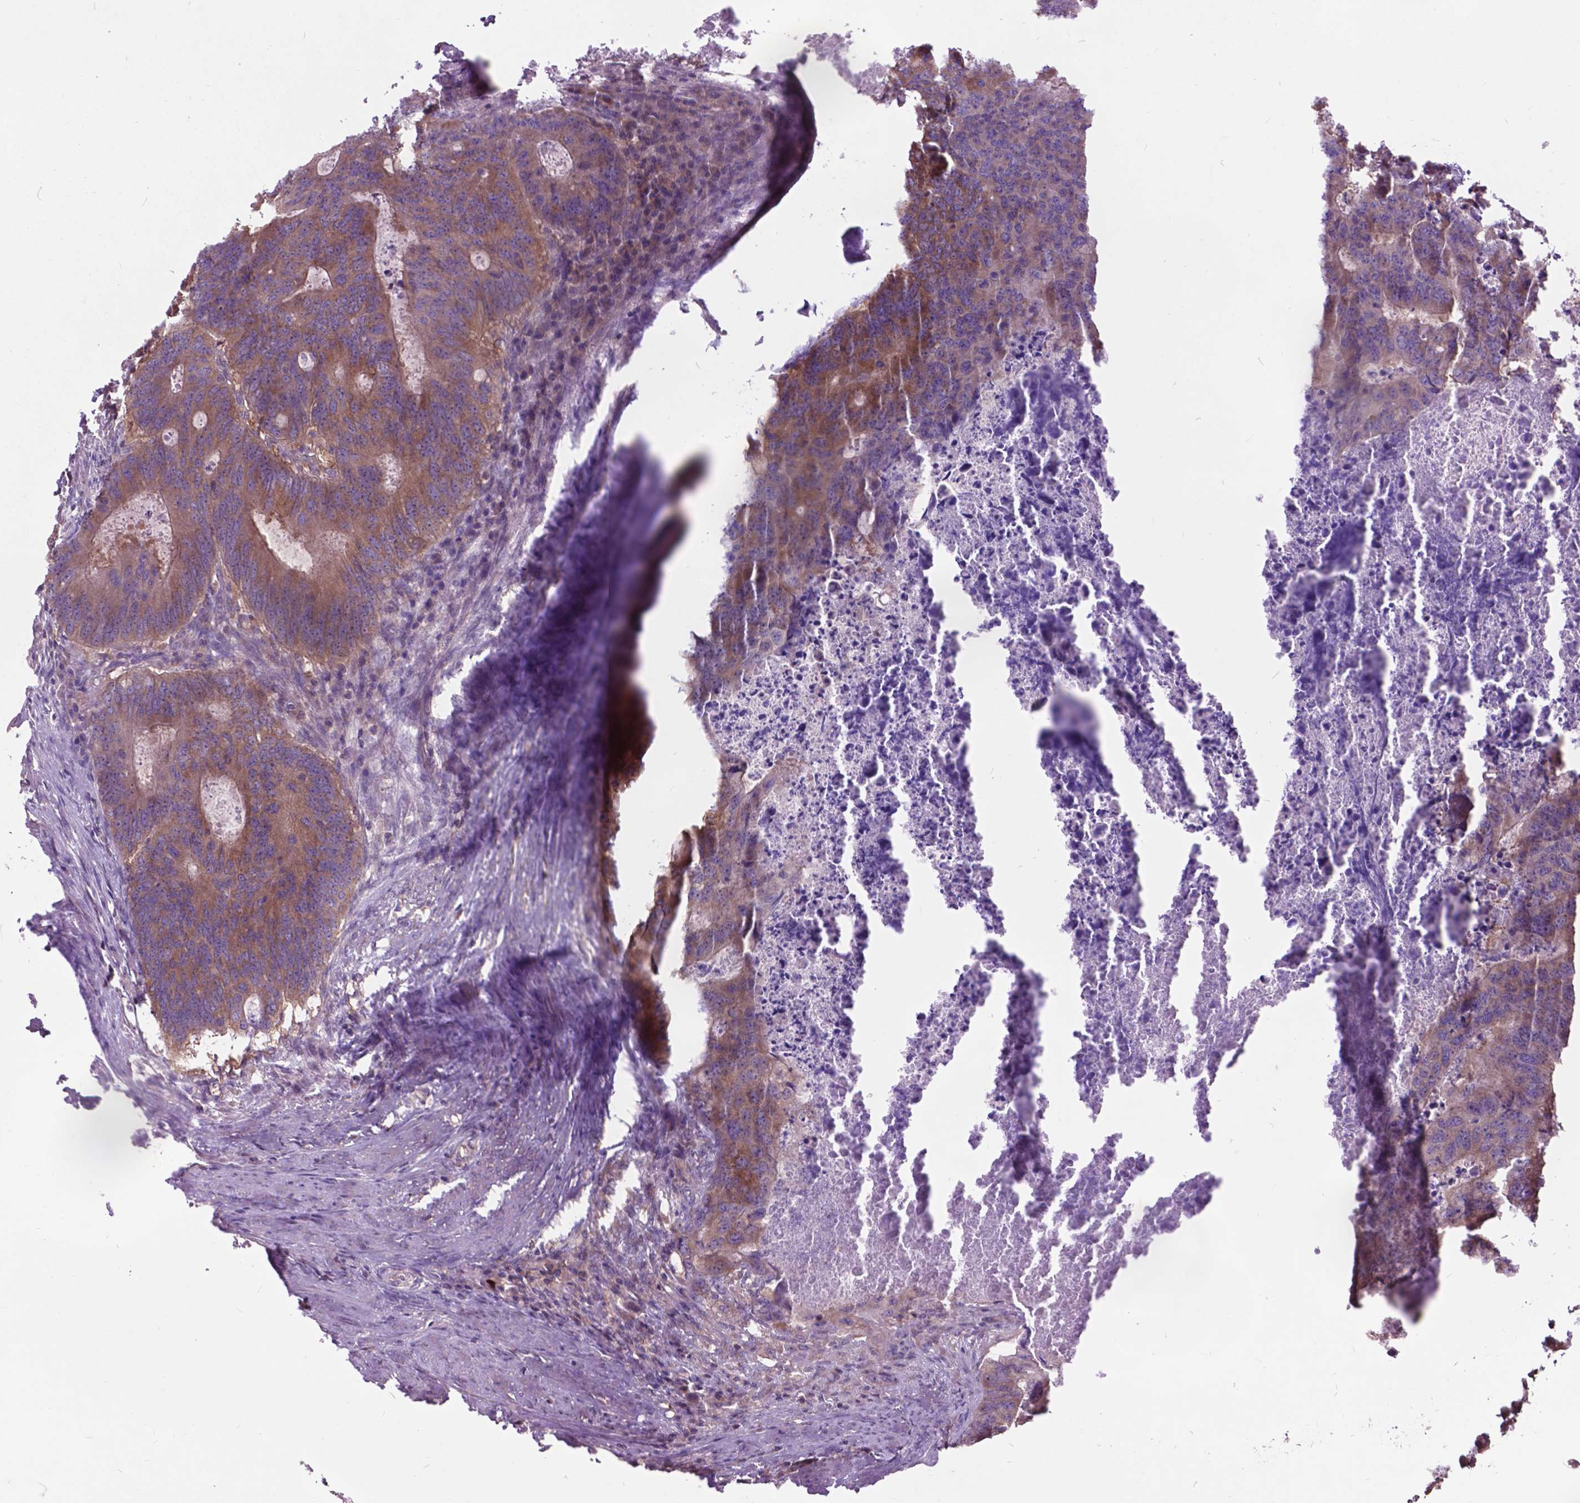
{"staining": {"intensity": "moderate", "quantity": ">75%", "location": "cytoplasmic/membranous"}, "tissue": "colorectal cancer", "cell_type": "Tumor cells", "image_type": "cancer", "snomed": [{"axis": "morphology", "description": "Adenocarcinoma, NOS"}, {"axis": "topography", "description": "Colon"}], "caption": "High-power microscopy captured an immunohistochemistry (IHC) micrograph of colorectal cancer, revealing moderate cytoplasmic/membranous staining in approximately >75% of tumor cells.", "gene": "ARAF", "patient": {"sex": "male", "age": 67}}